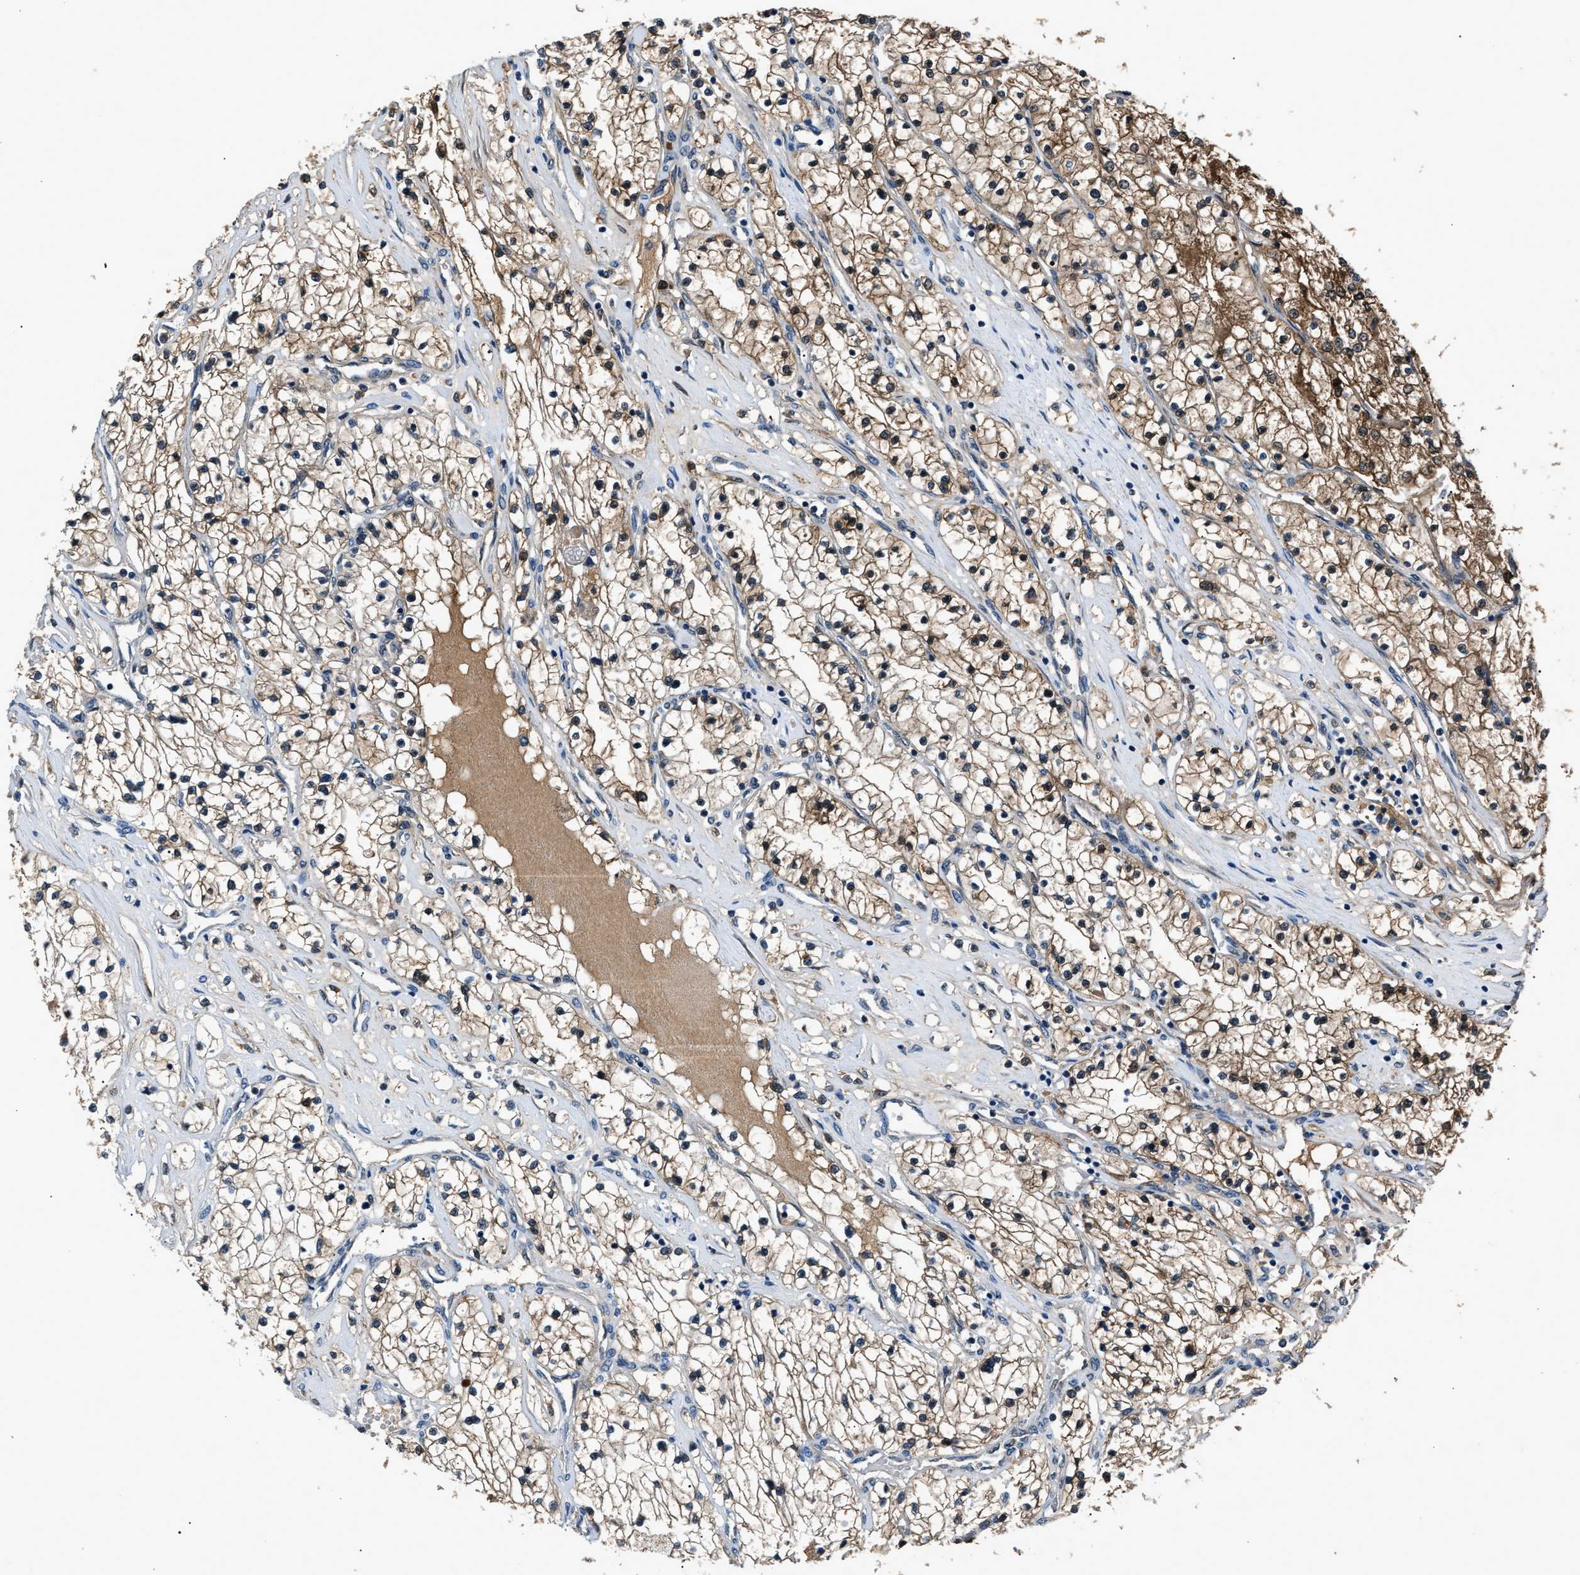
{"staining": {"intensity": "moderate", "quantity": ">75%", "location": "cytoplasmic/membranous"}, "tissue": "renal cancer", "cell_type": "Tumor cells", "image_type": "cancer", "snomed": [{"axis": "morphology", "description": "Adenocarcinoma, NOS"}, {"axis": "topography", "description": "Kidney"}], "caption": "This histopathology image exhibits IHC staining of adenocarcinoma (renal), with medium moderate cytoplasmic/membranous staining in about >75% of tumor cells.", "gene": "TP53I3", "patient": {"sex": "male", "age": 68}}